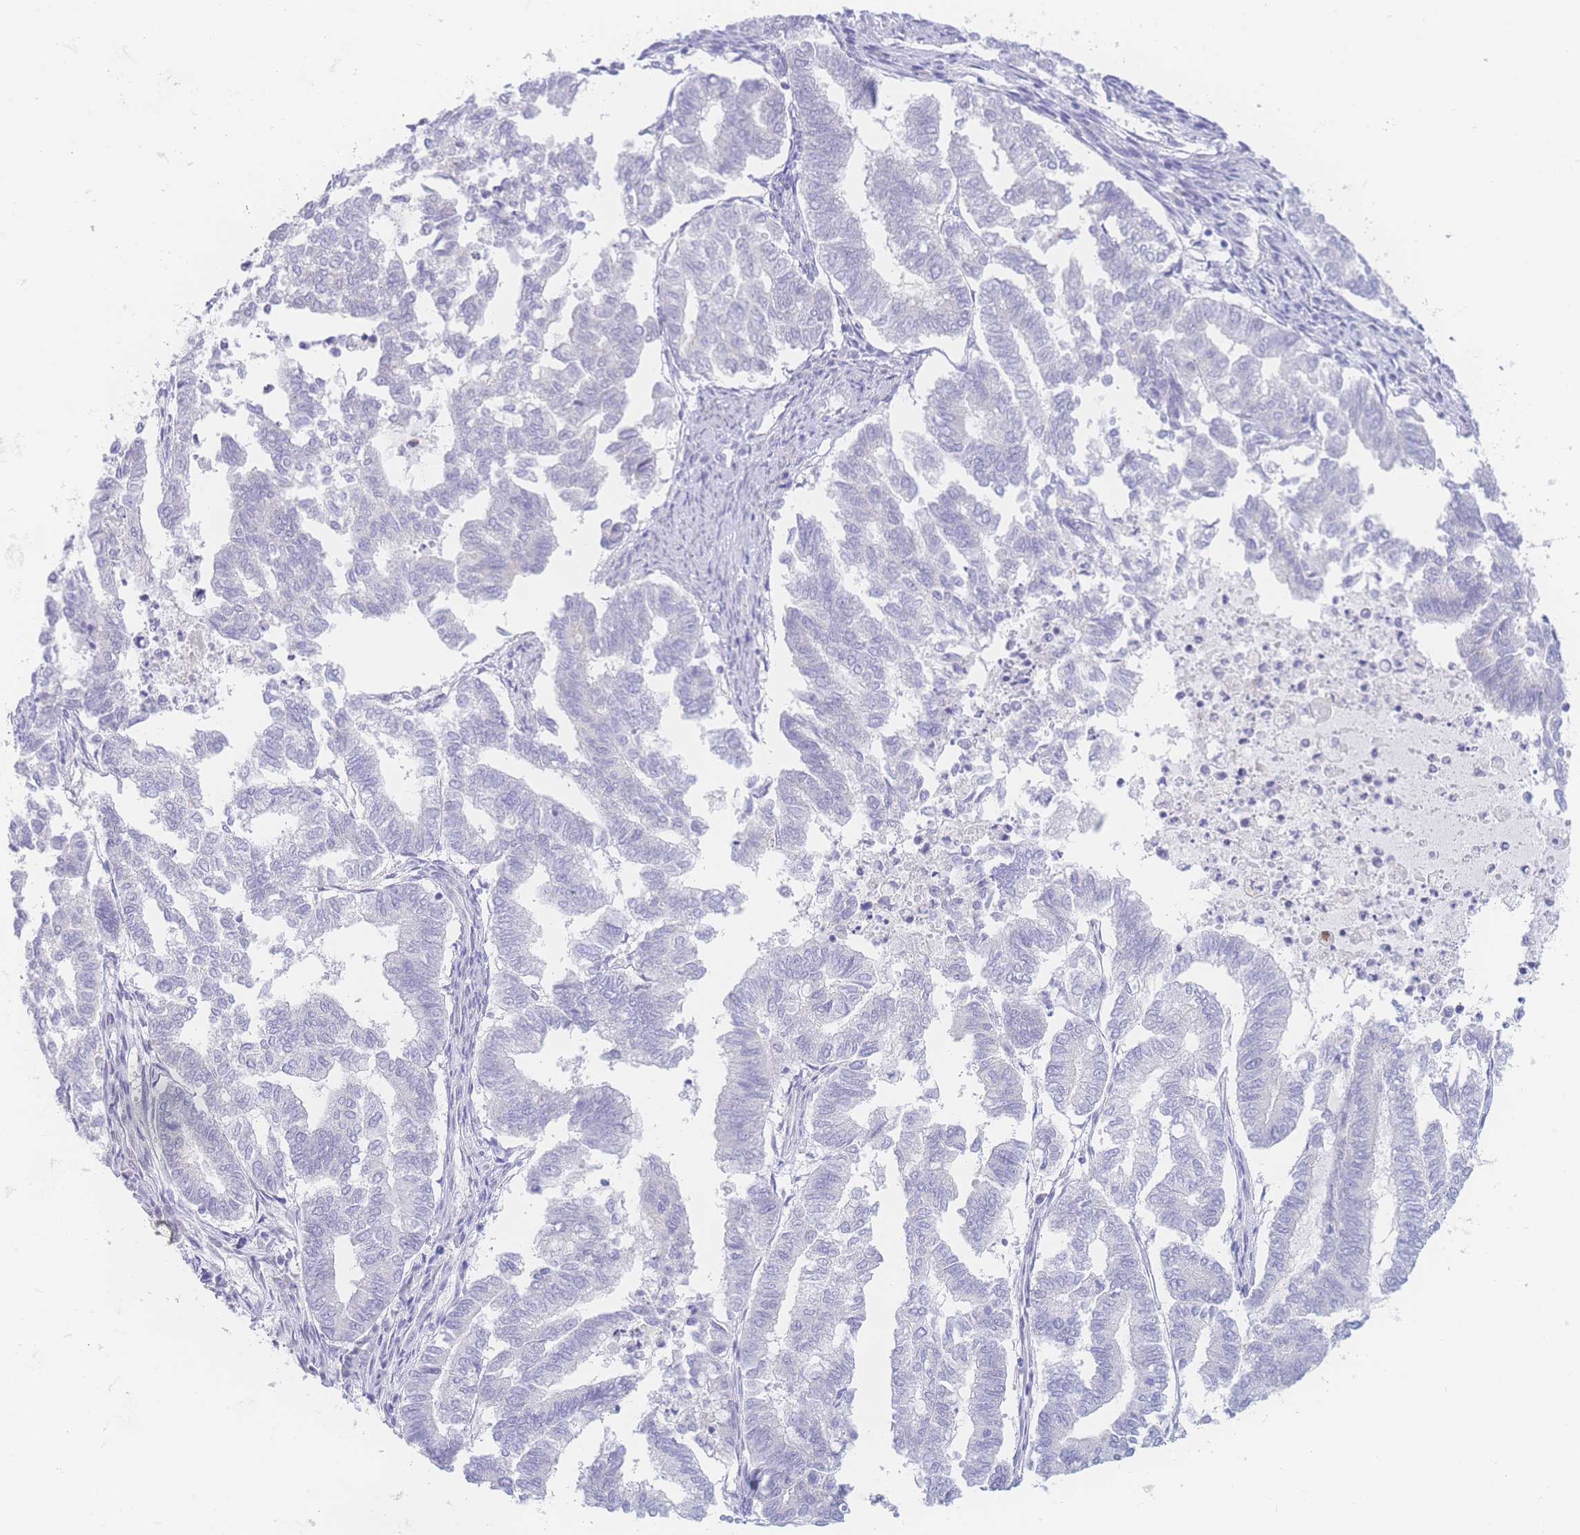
{"staining": {"intensity": "negative", "quantity": "none", "location": "none"}, "tissue": "endometrial cancer", "cell_type": "Tumor cells", "image_type": "cancer", "snomed": [{"axis": "morphology", "description": "Adenocarcinoma, NOS"}, {"axis": "topography", "description": "Endometrium"}], "caption": "This is a image of immunohistochemistry (IHC) staining of endometrial cancer (adenocarcinoma), which shows no expression in tumor cells. The staining is performed using DAB (3,3'-diaminobenzidine) brown chromogen with nuclei counter-stained in using hematoxylin.", "gene": "PRSS22", "patient": {"sex": "female", "age": 79}}